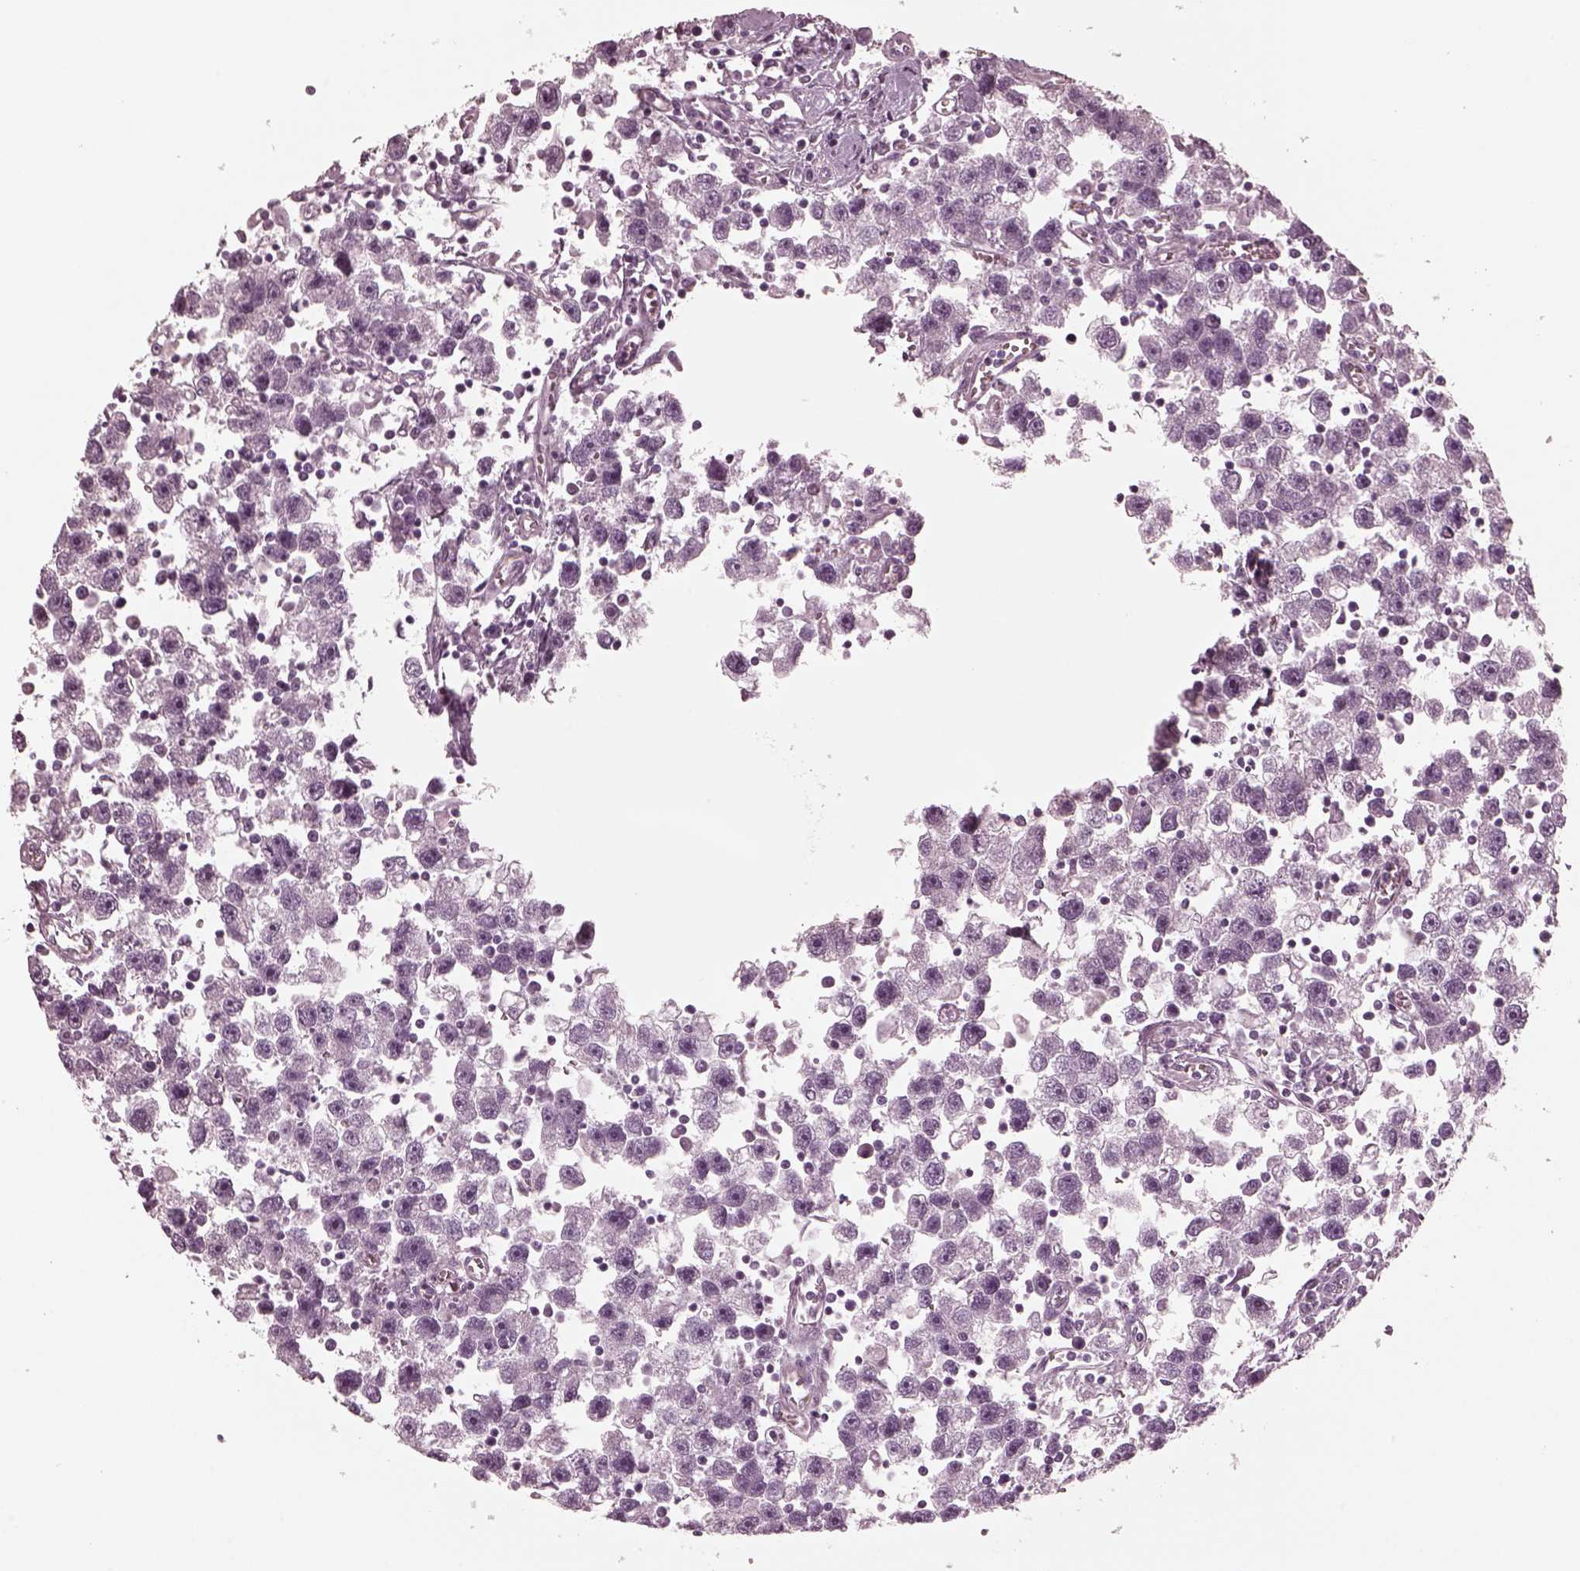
{"staining": {"intensity": "negative", "quantity": "none", "location": "none"}, "tissue": "testis cancer", "cell_type": "Tumor cells", "image_type": "cancer", "snomed": [{"axis": "morphology", "description": "Seminoma, NOS"}, {"axis": "topography", "description": "Testis"}], "caption": "Protein analysis of testis cancer shows no significant staining in tumor cells. The staining was performed using DAB (3,3'-diaminobenzidine) to visualize the protein expression in brown, while the nuclei were stained in blue with hematoxylin (Magnification: 20x).", "gene": "KIF6", "patient": {"sex": "male", "age": 30}}